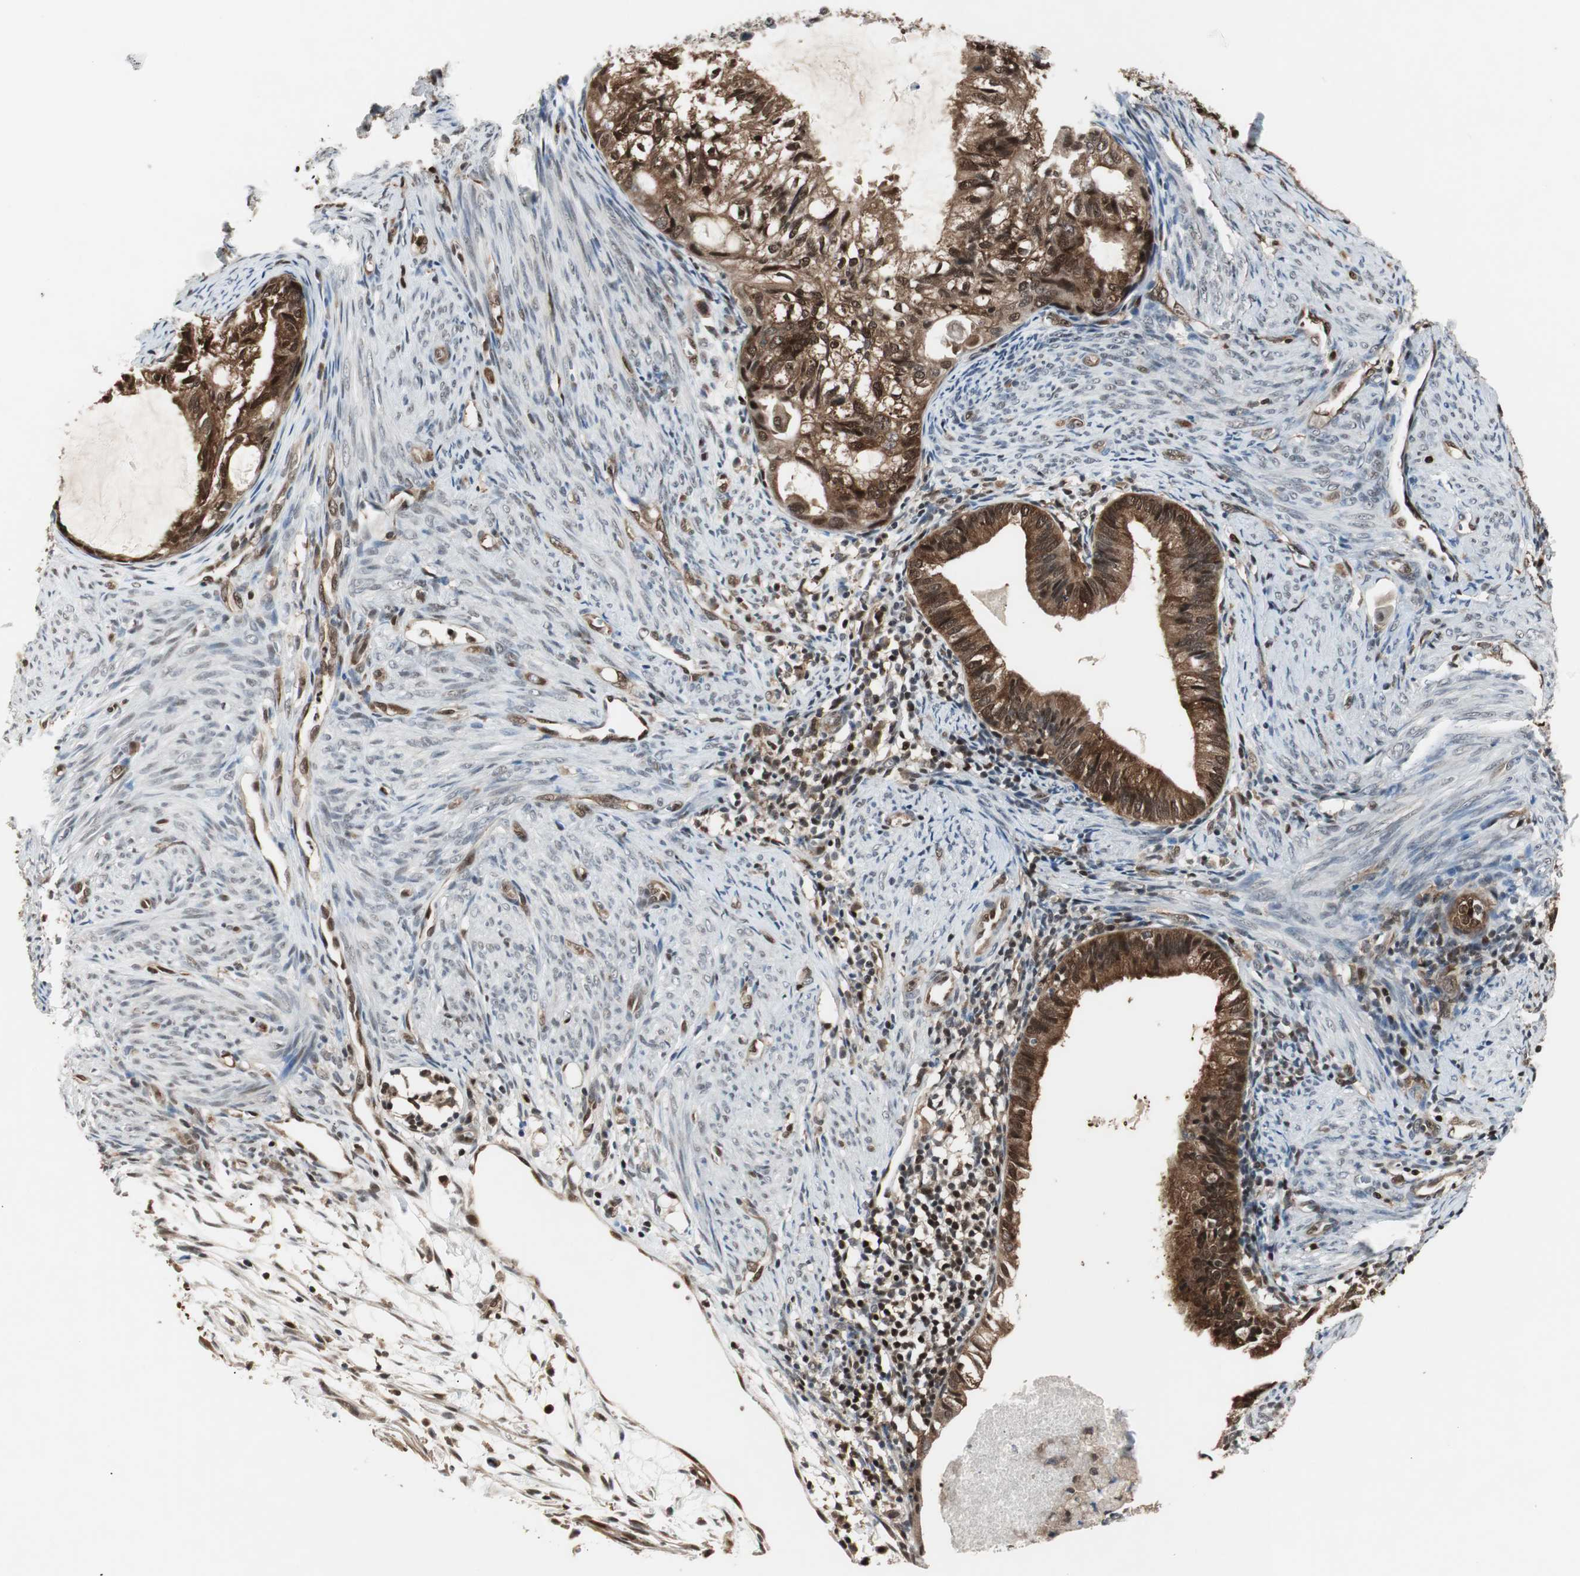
{"staining": {"intensity": "strong", "quantity": ">75%", "location": "cytoplasmic/membranous,nuclear"}, "tissue": "cervical cancer", "cell_type": "Tumor cells", "image_type": "cancer", "snomed": [{"axis": "morphology", "description": "Normal tissue, NOS"}, {"axis": "morphology", "description": "Adenocarcinoma, NOS"}, {"axis": "topography", "description": "Cervix"}, {"axis": "topography", "description": "Endometrium"}], "caption": "This image demonstrates cervical adenocarcinoma stained with IHC to label a protein in brown. The cytoplasmic/membranous and nuclear of tumor cells show strong positivity for the protein. Nuclei are counter-stained blue.", "gene": "ACLY", "patient": {"sex": "female", "age": 86}}